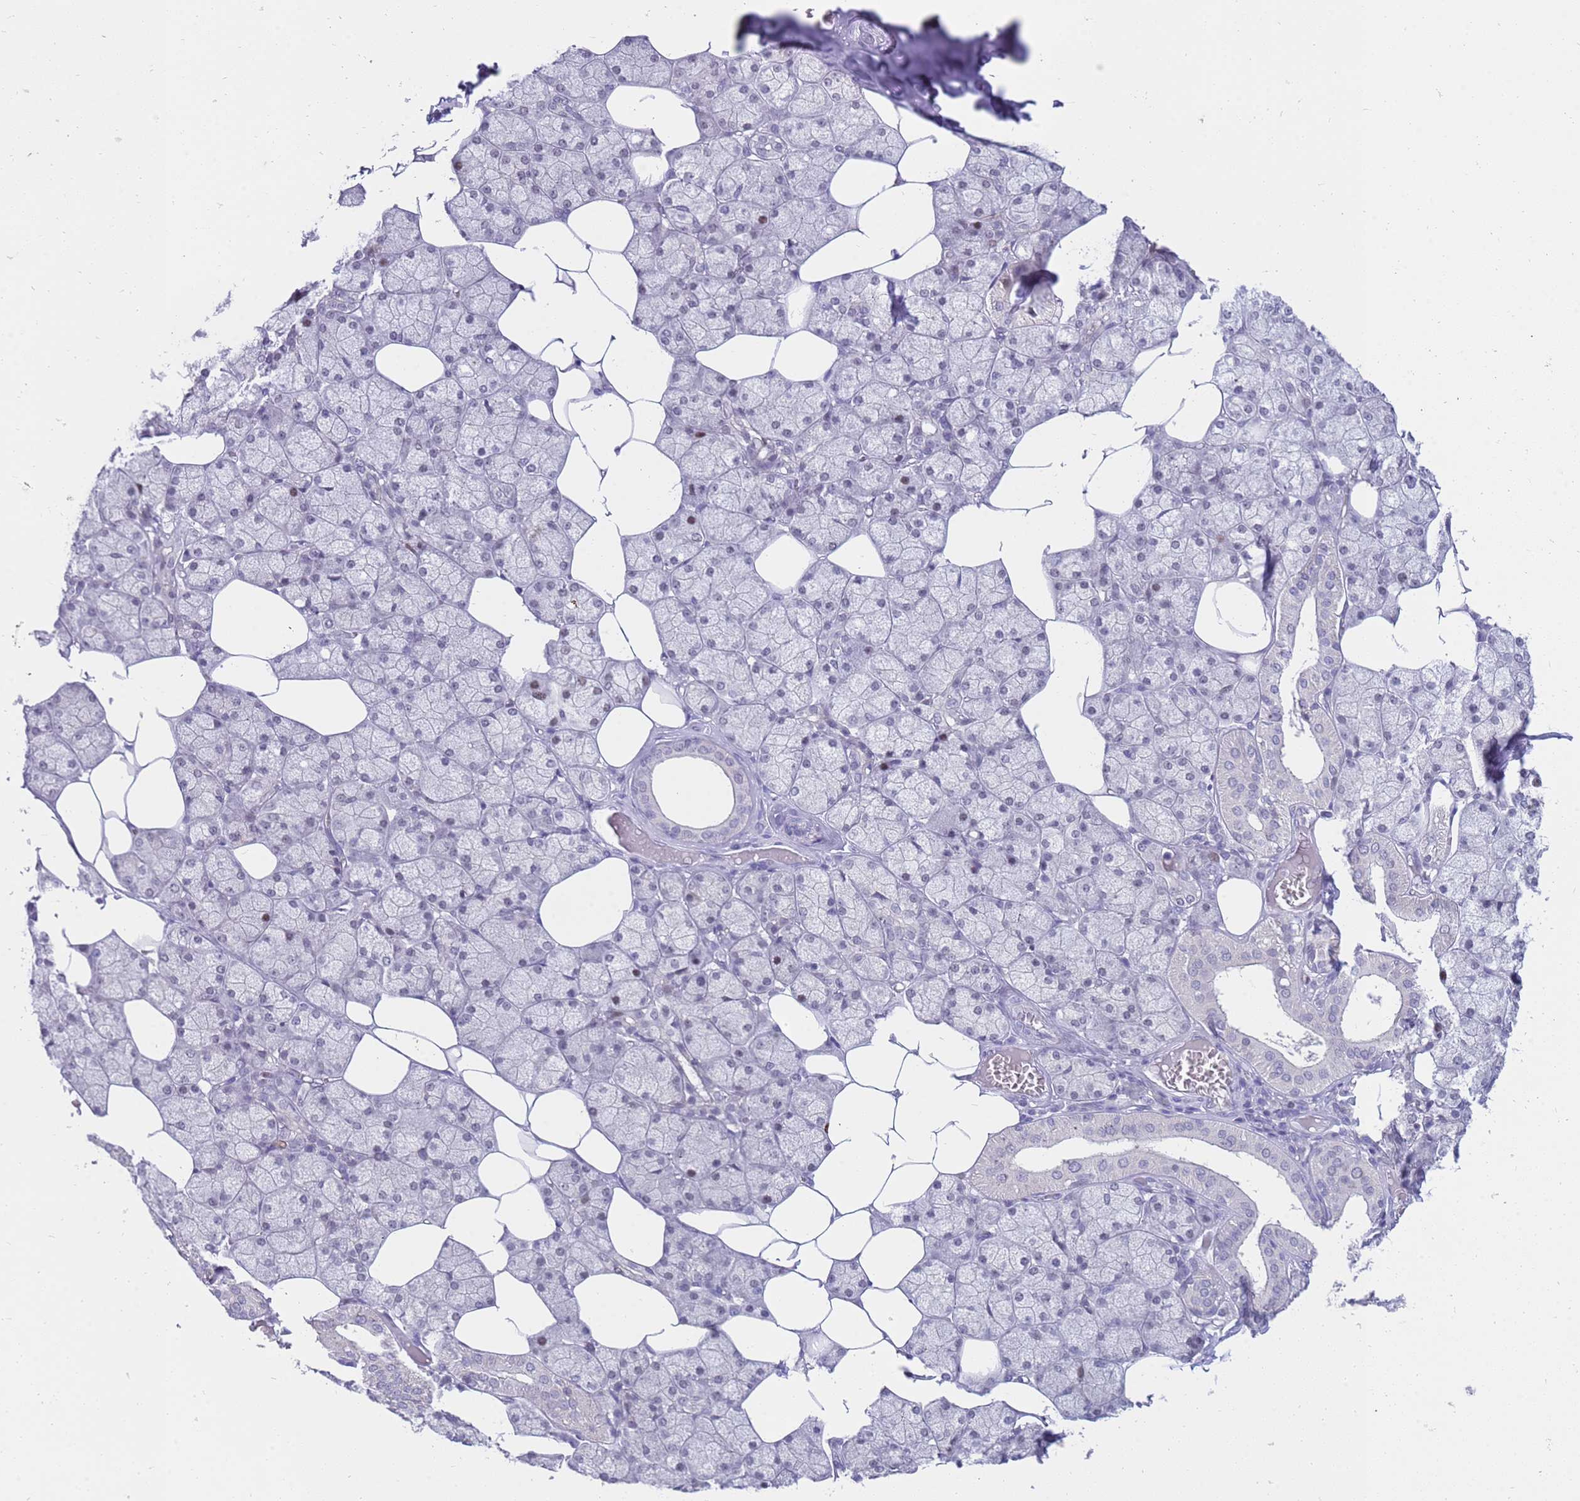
{"staining": {"intensity": "negative", "quantity": "none", "location": "none"}, "tissue": "salivary gland", "cell_type": "Glandular cells", "image_type": "normal", "snomed": [{"axis": "morphology", "description": "Normal tissue, NOS"}, {"axis": "topography", "description": "Salivary gland"}], "caption": "IHC histopathology image of benign salivary gland: human salivary gland stained with DAB reveals no significant protein expression in glandular cells.", "gene": "STK25", "patient": {"sex": "male", "age": 62}}